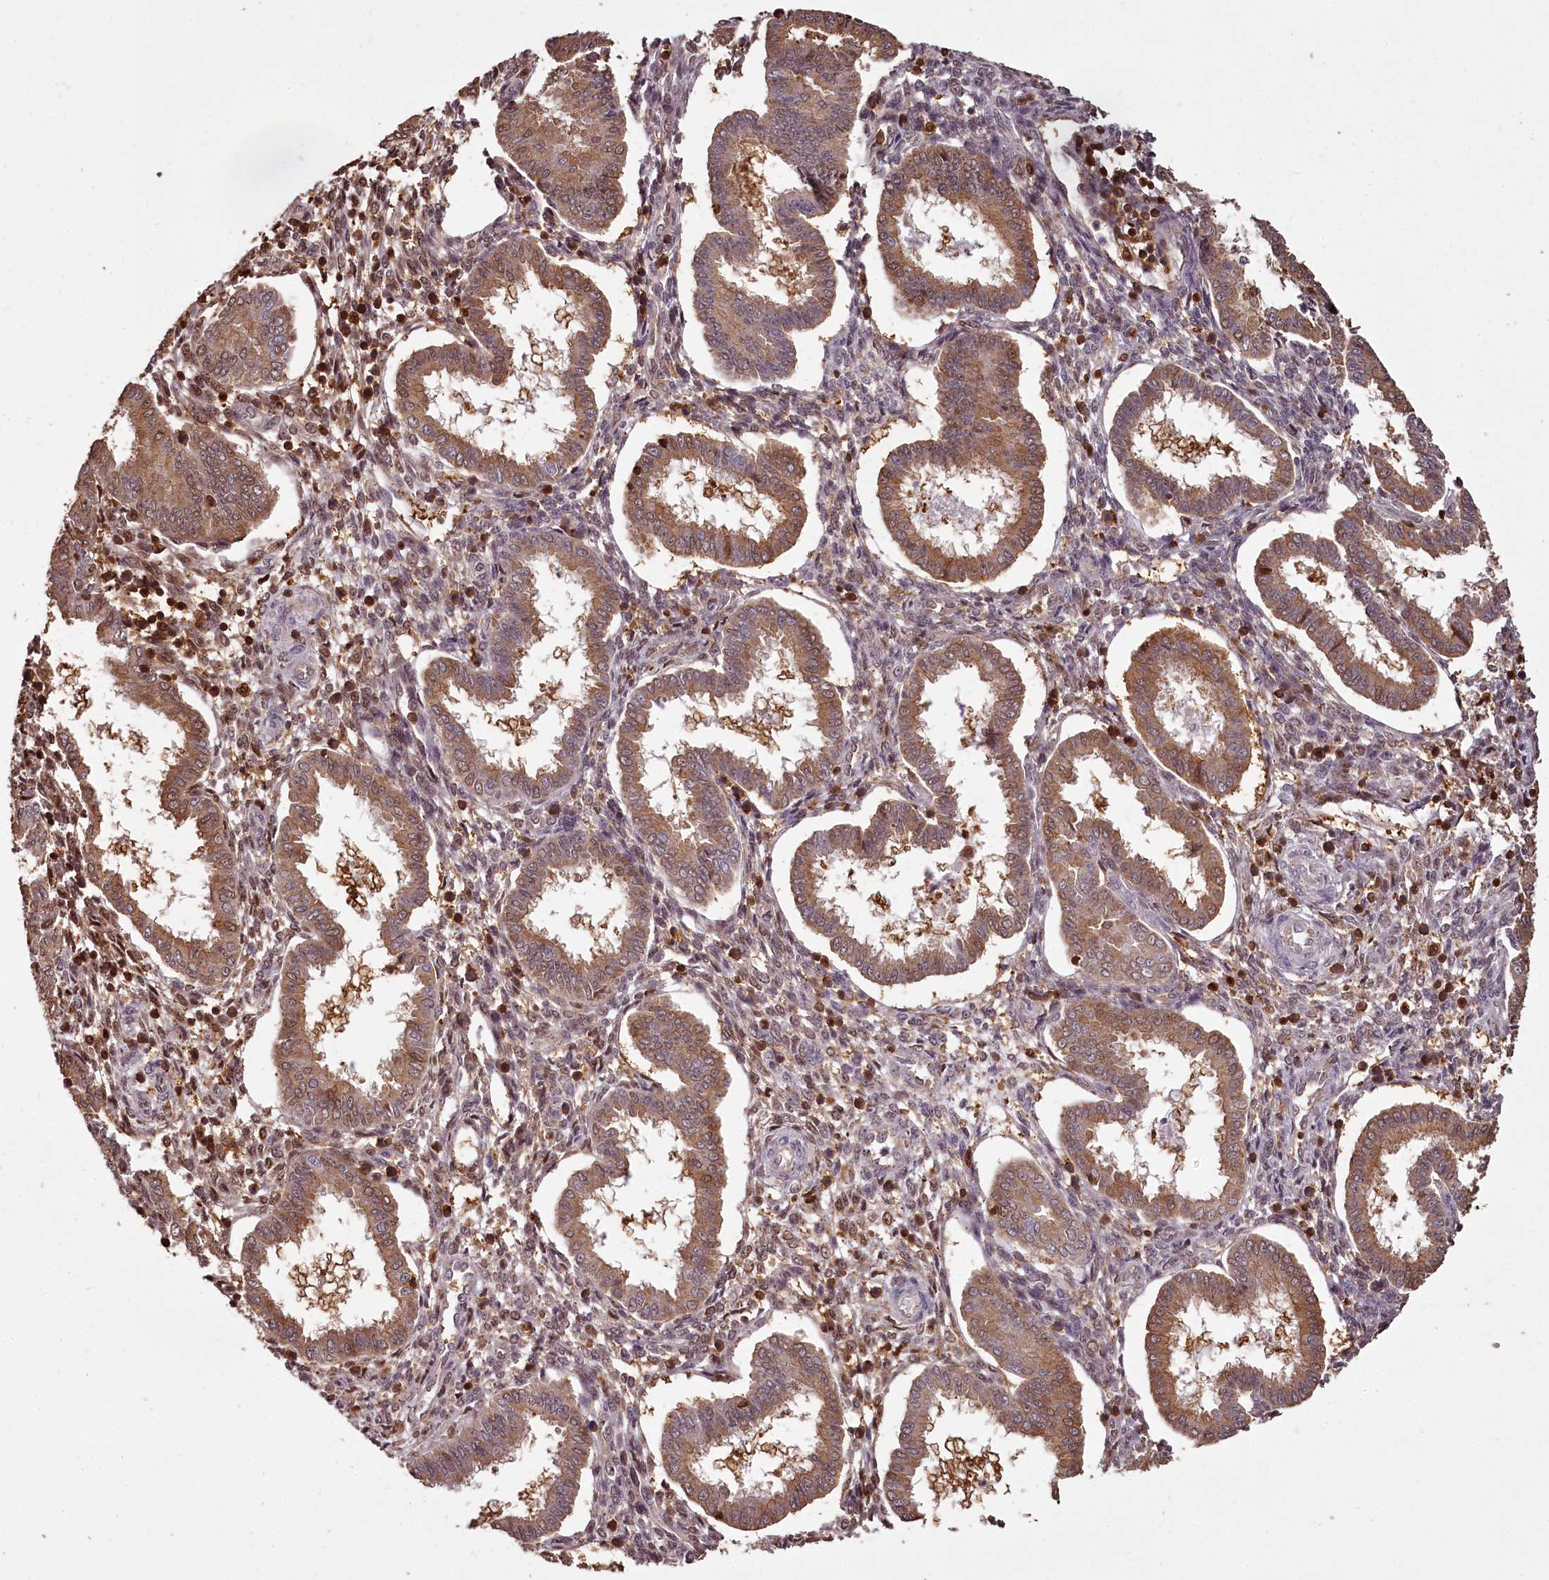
{"staining": {"intensity": "moderate", "quantity": "<25%", "location": "nuclear"}, "tissue": "endometrium", "cell_type": "Cells in endometrial stroma", "image_type": "normal", "snomed": [{"axis": "morphology", "description": "Normal tissue, NOS"}, {"axis": "topography", "description": "Endometrium"}], "caption": "A brown stain labels moderate nuclear staining of a protein in cells in endometrial stroma of normal human endometrium.", "gene": "NPRL2", "patient": {"sex": "female", "age": 24}}